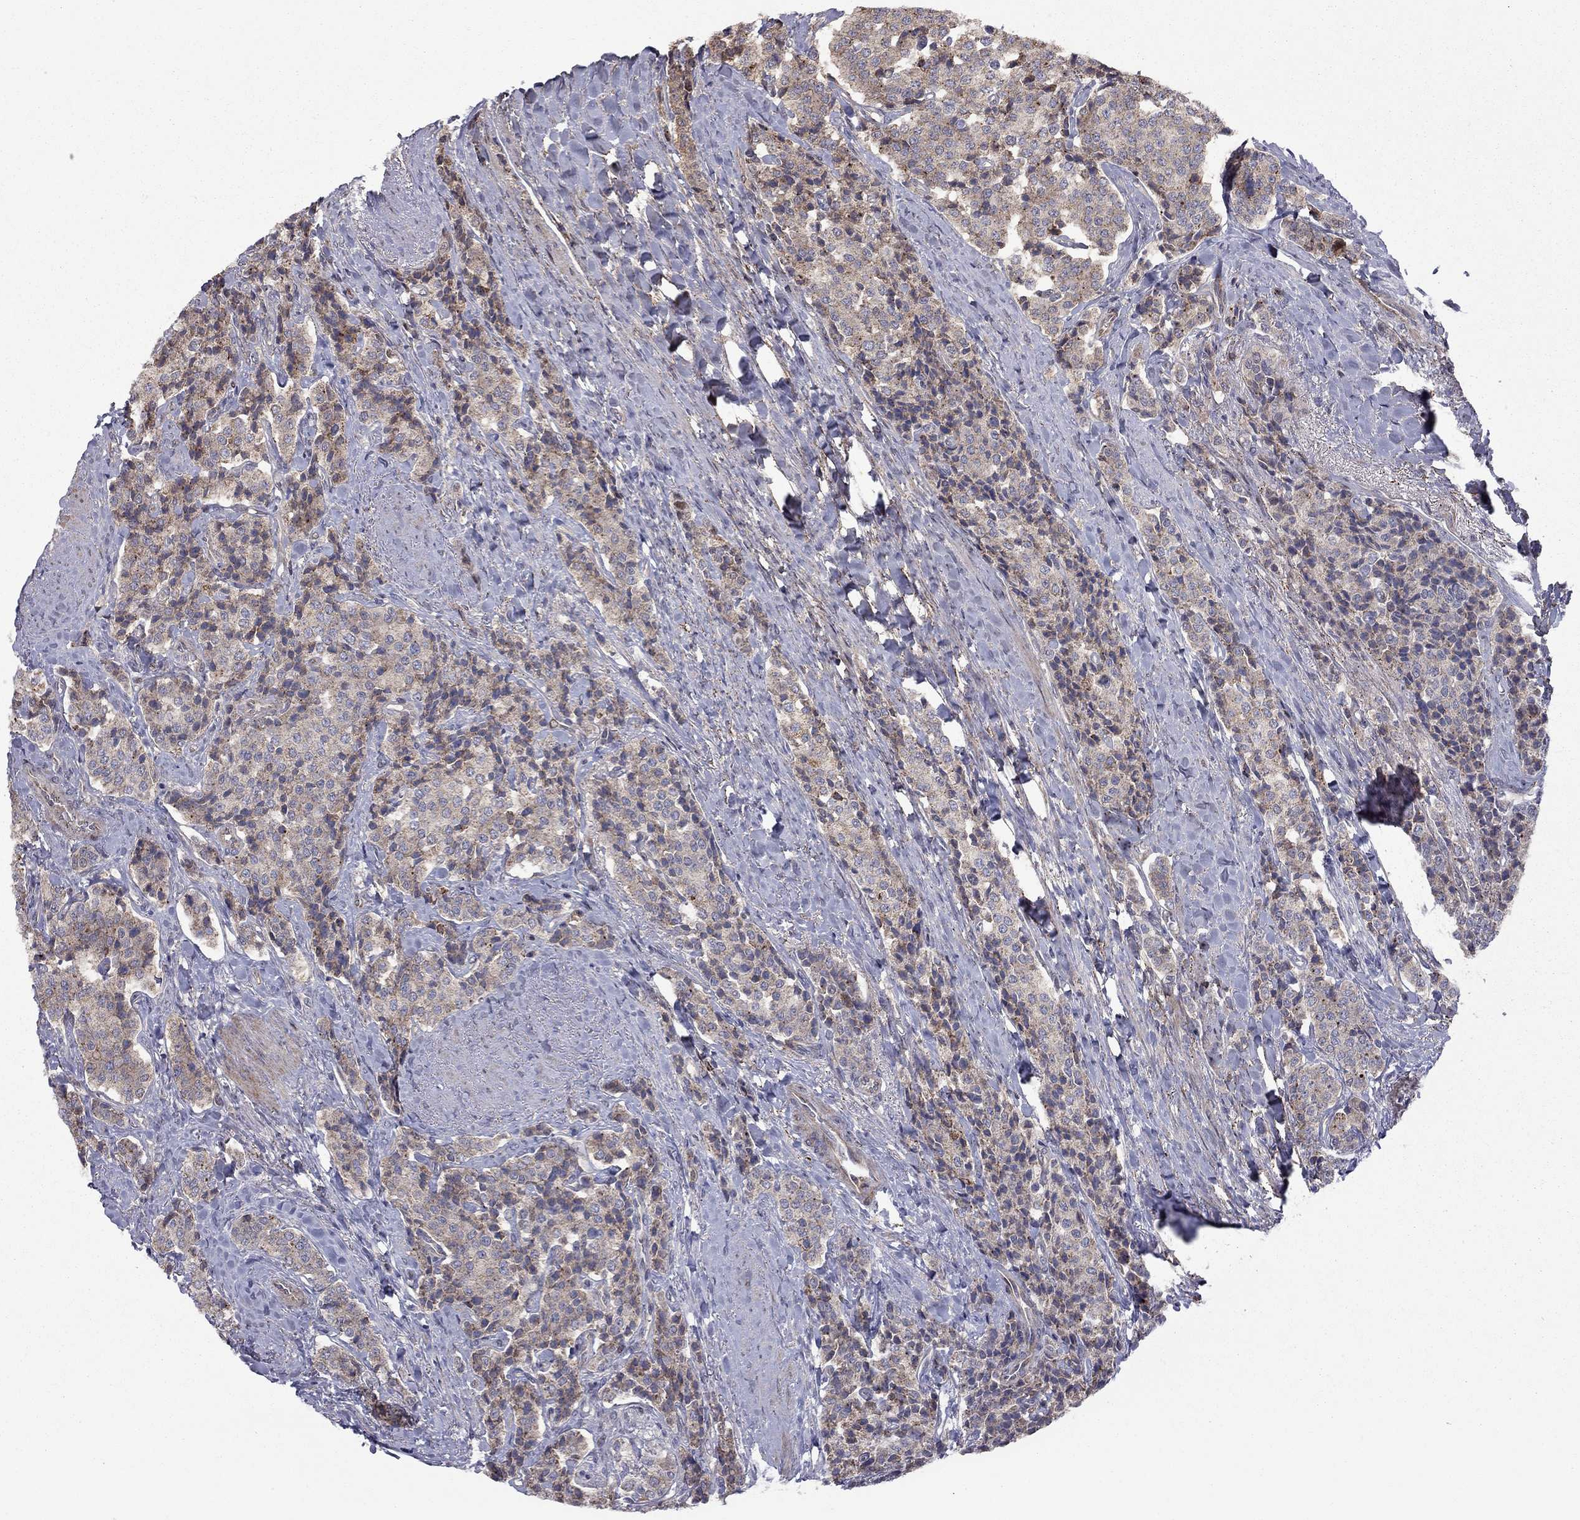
{"staining": {"intensity": "weak", "quantity": ">75%", "location": "cytoplasmic/membranous"}, "tissue": "carcinoid", "cell_type": "Tumor cells", "image_type": "cancer", "snomed": [{"axis": "morphology", "description": "Carcinoid, malignant, NOS"}, {"axis": "topography", "description": "Small intestine"}], "caption": "Protein staining of carcinoid tissue shows weak cytoplasmic/membranous positivity in about >75% of tumor cells.", "gene": "DUSP7", "patient": {"sex": "female", "age": 58}}